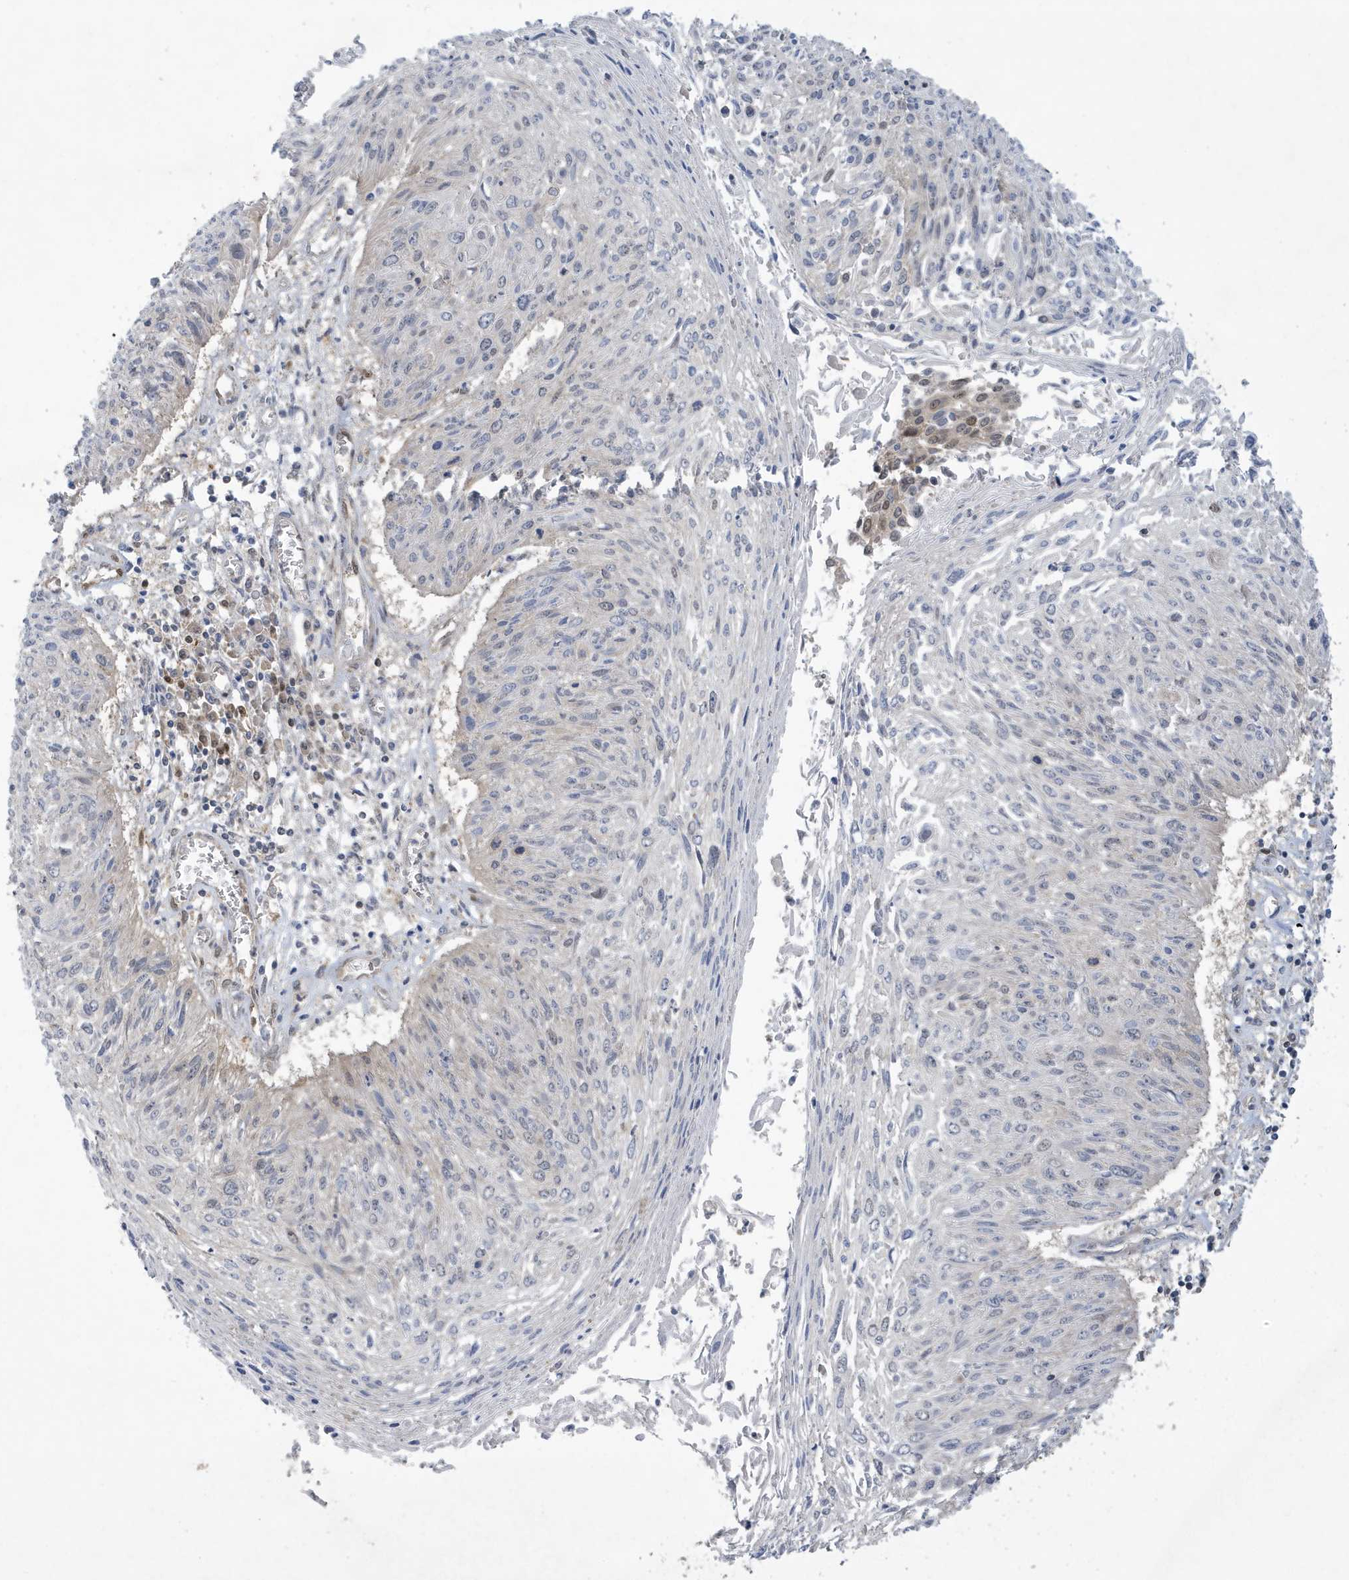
{"staining": {"intensity": "negative", "quantity": "none", "location": "none"}, "tissue": "cervical cancer", "cell_type": "Tumor cells", "image_type": "cancer", "snomed": [{"axis": "morphology", "description": "Squamous cell carcinoma, NOS"}, {"axis": "topography", "description": "Cervix"}], "caption": "Tumor cells are negative for protein expression in human cervical cancer.", "gene": "NCOA7", "patient": {"sex": "female", "age": 51}}